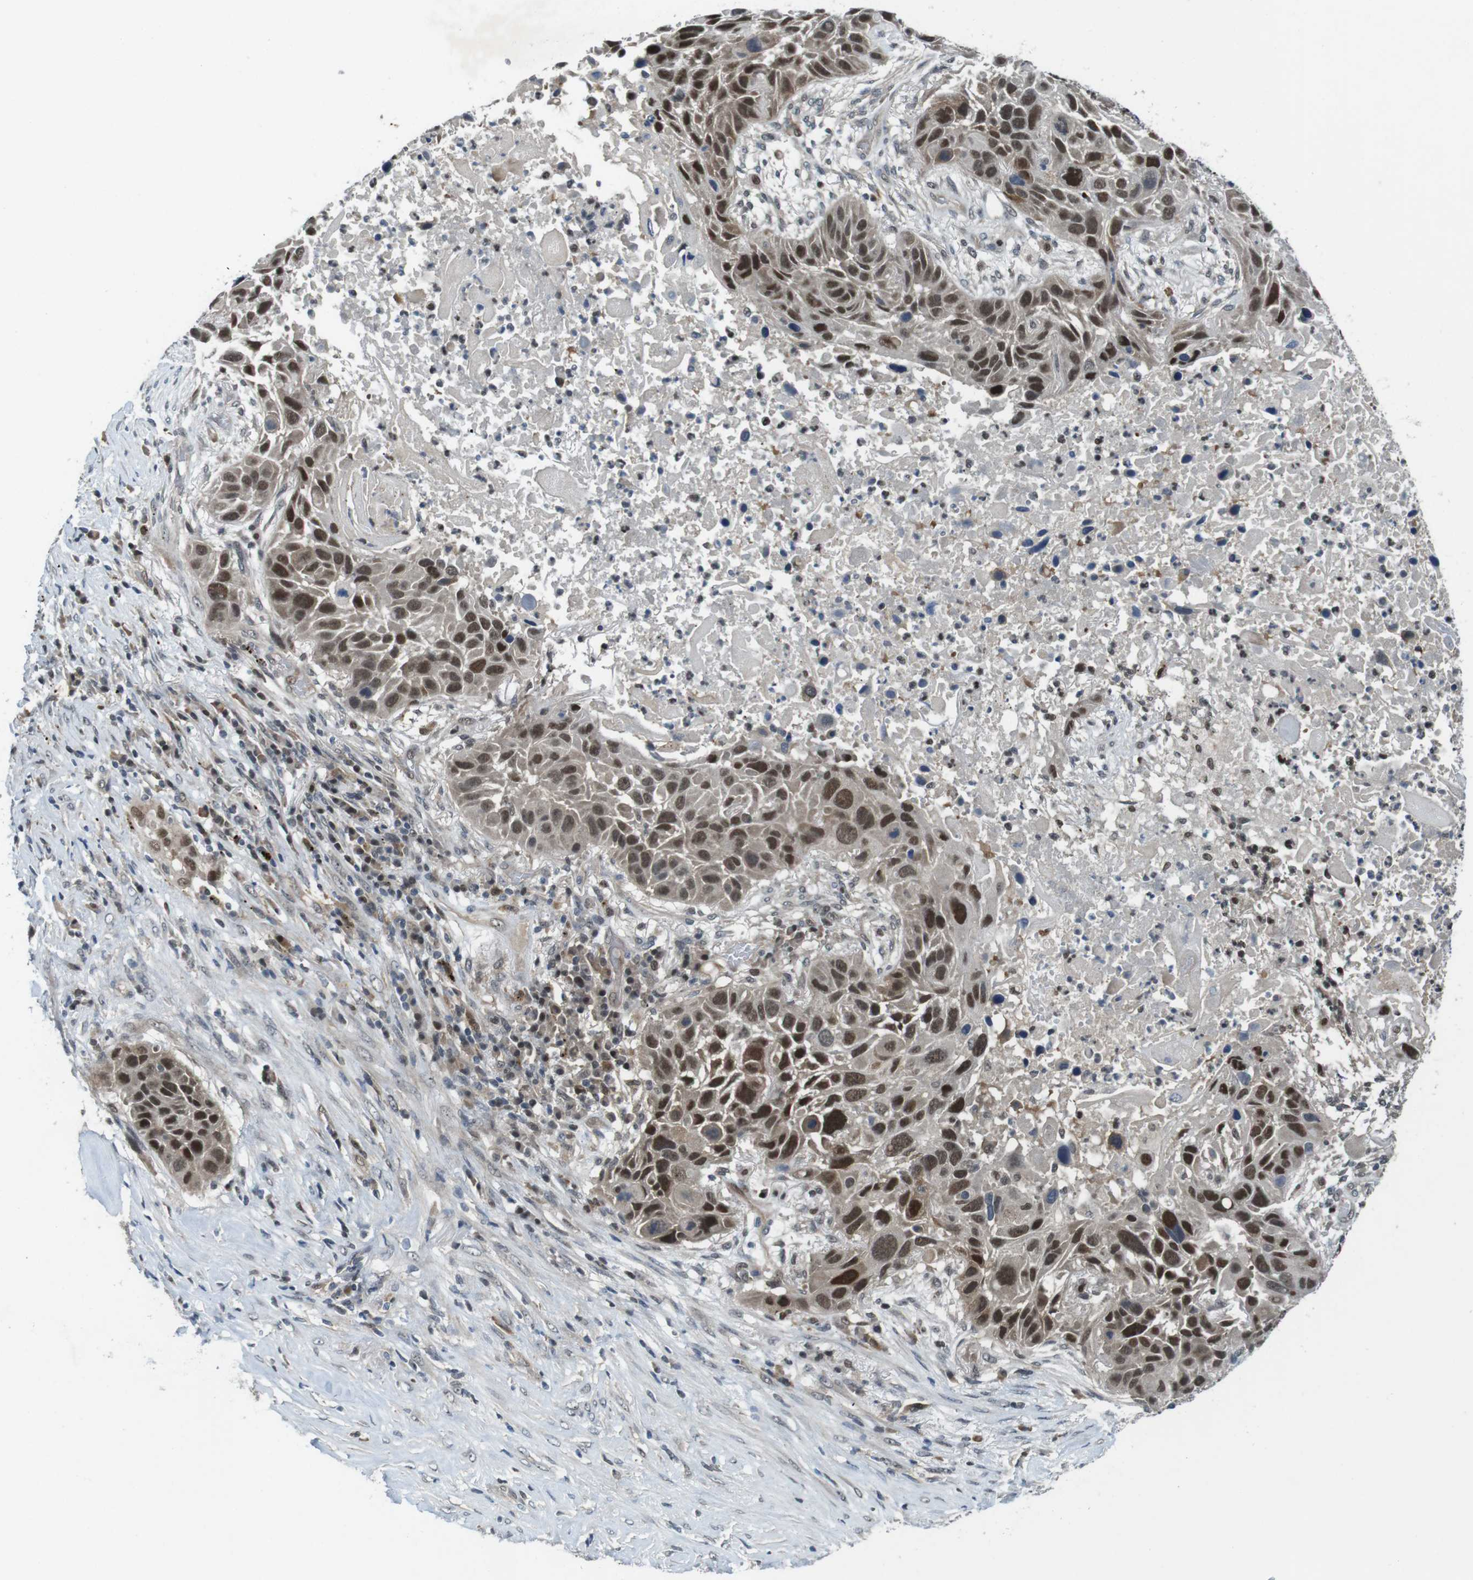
{"staining": {"intensity": "strong", "quantity": ">75%", "location": "nuclear"}, "tissue": "lung cancer", "cell_type": "Tumor cells", "image_type": "cancer", "snomed": [{"axis": "morphology", "description": "Squamous cell carcinoma, NOS"}, {"axis": "topography", "description": "Lung"}], "caption": "High-power microscopy captured an IHC image of lung squamous cell carcinoma, revealing strong nuclear expression in approximately >75% of tumor cells.", "gene": "MAPKAPK5", "patient": {"sex": "male", "age": 57}}